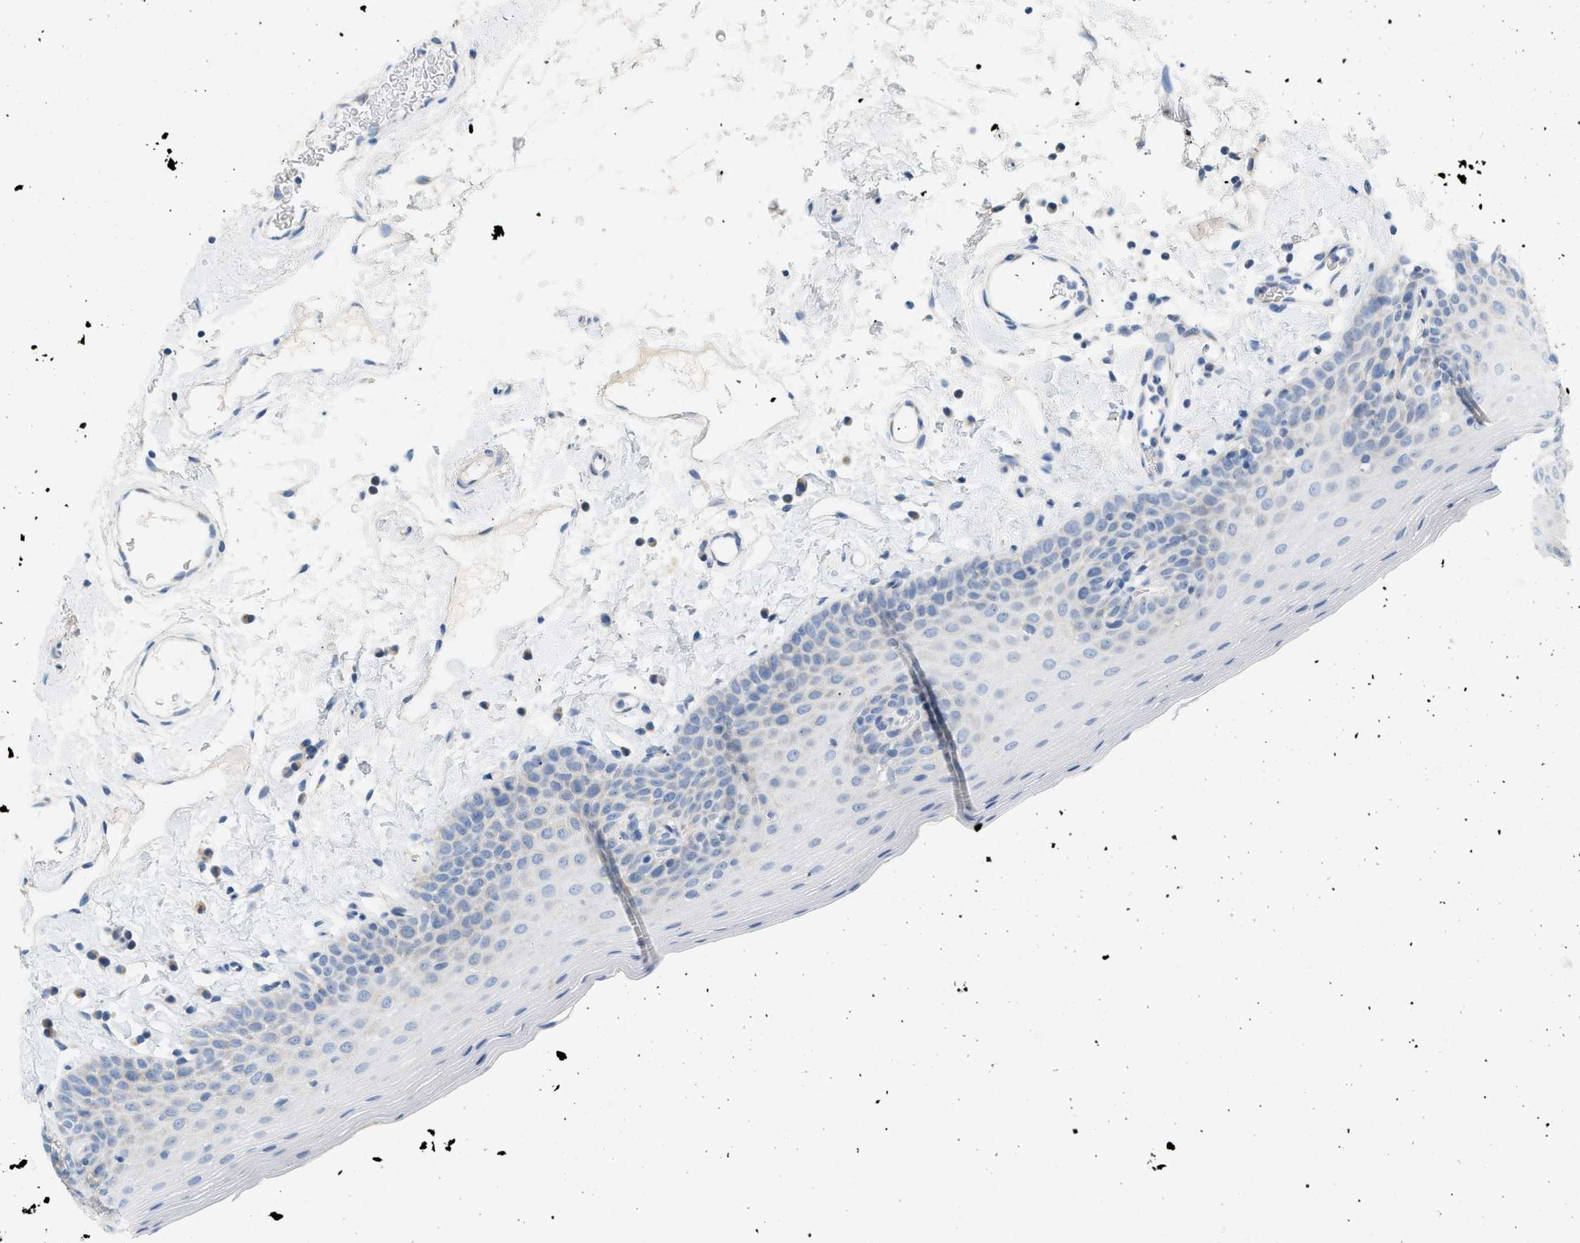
{"staining": {"intensity": "negative", "quantity": "none", "location": "none"}, "tissue": "oral mucosa", "cell_type": "Squamous epithelial cells", "image_type": "normal", "snomed": [{"axis": "morphology", "description": "Normal tissue, NOS"}, {"axis": "topography", "description": "Oral tissue"}], "caption": "Protein analysis of benign oral mucosa shows no significant positivity in squamous epithelial cells.", "gene": "NDUFS8", "patient": {"sex": "male", "age": 66}}